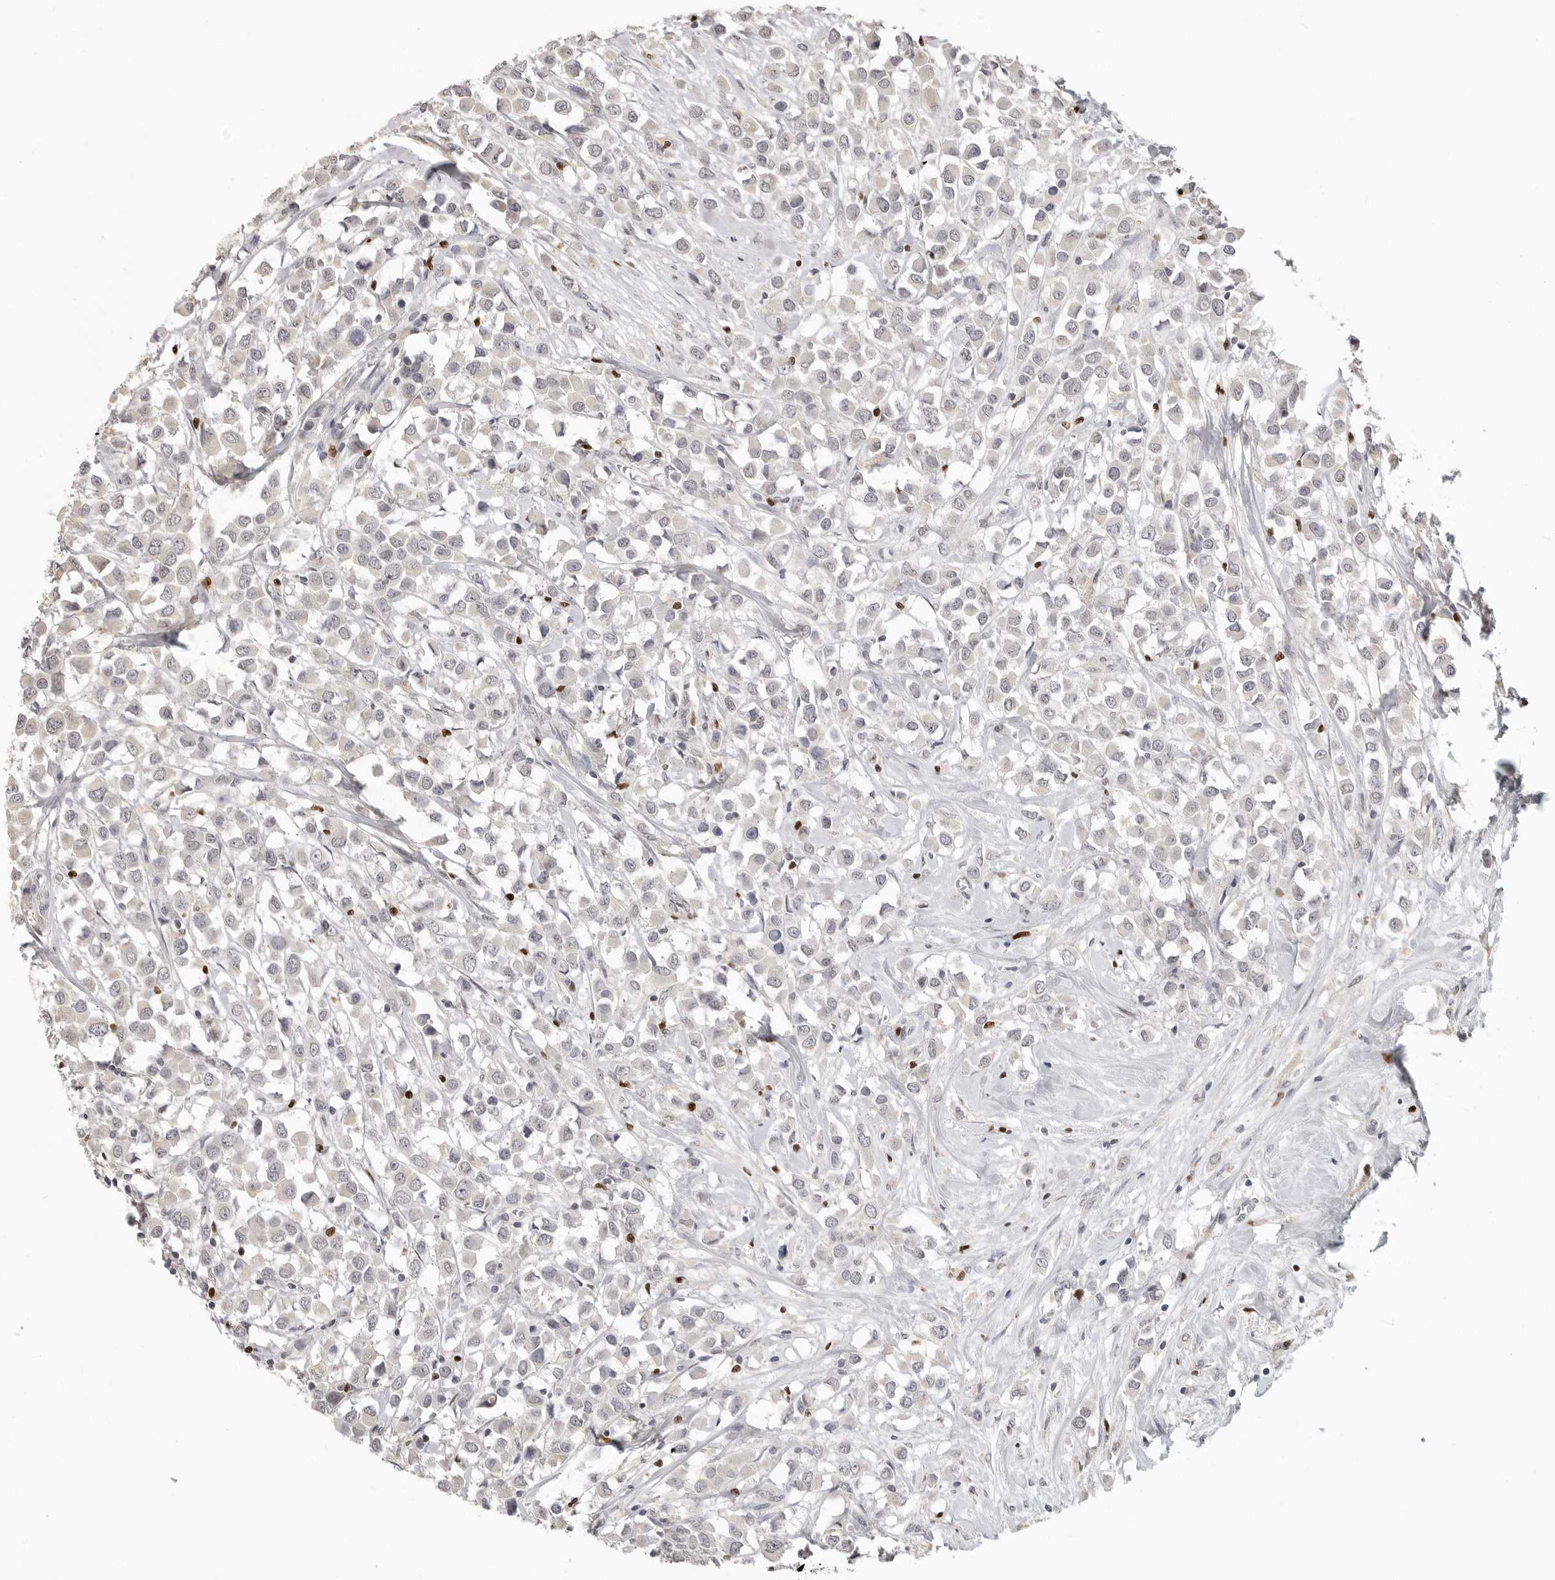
{"staining": {"intensity": "negative", "quantity": "none", "location": "none"}, "tissue": "breast cancer", "cell_type": "Tumor cells", "image_type": "cancer", "snomed": [{"axis": "morphology", "description": "Duct carcinoma"}, {"axis": "topography", "description": "Breast"}], "caption": "Infiltrating ductal carcinoma (breast) was stained to show a protein in brown. There is no significant positivity in tumor cells. (Immunohistochemistry (ihc), brightfield microscopy, high magnification).", "gene": "FOXP3", "patient": {"sex": "female", "age": 61}}